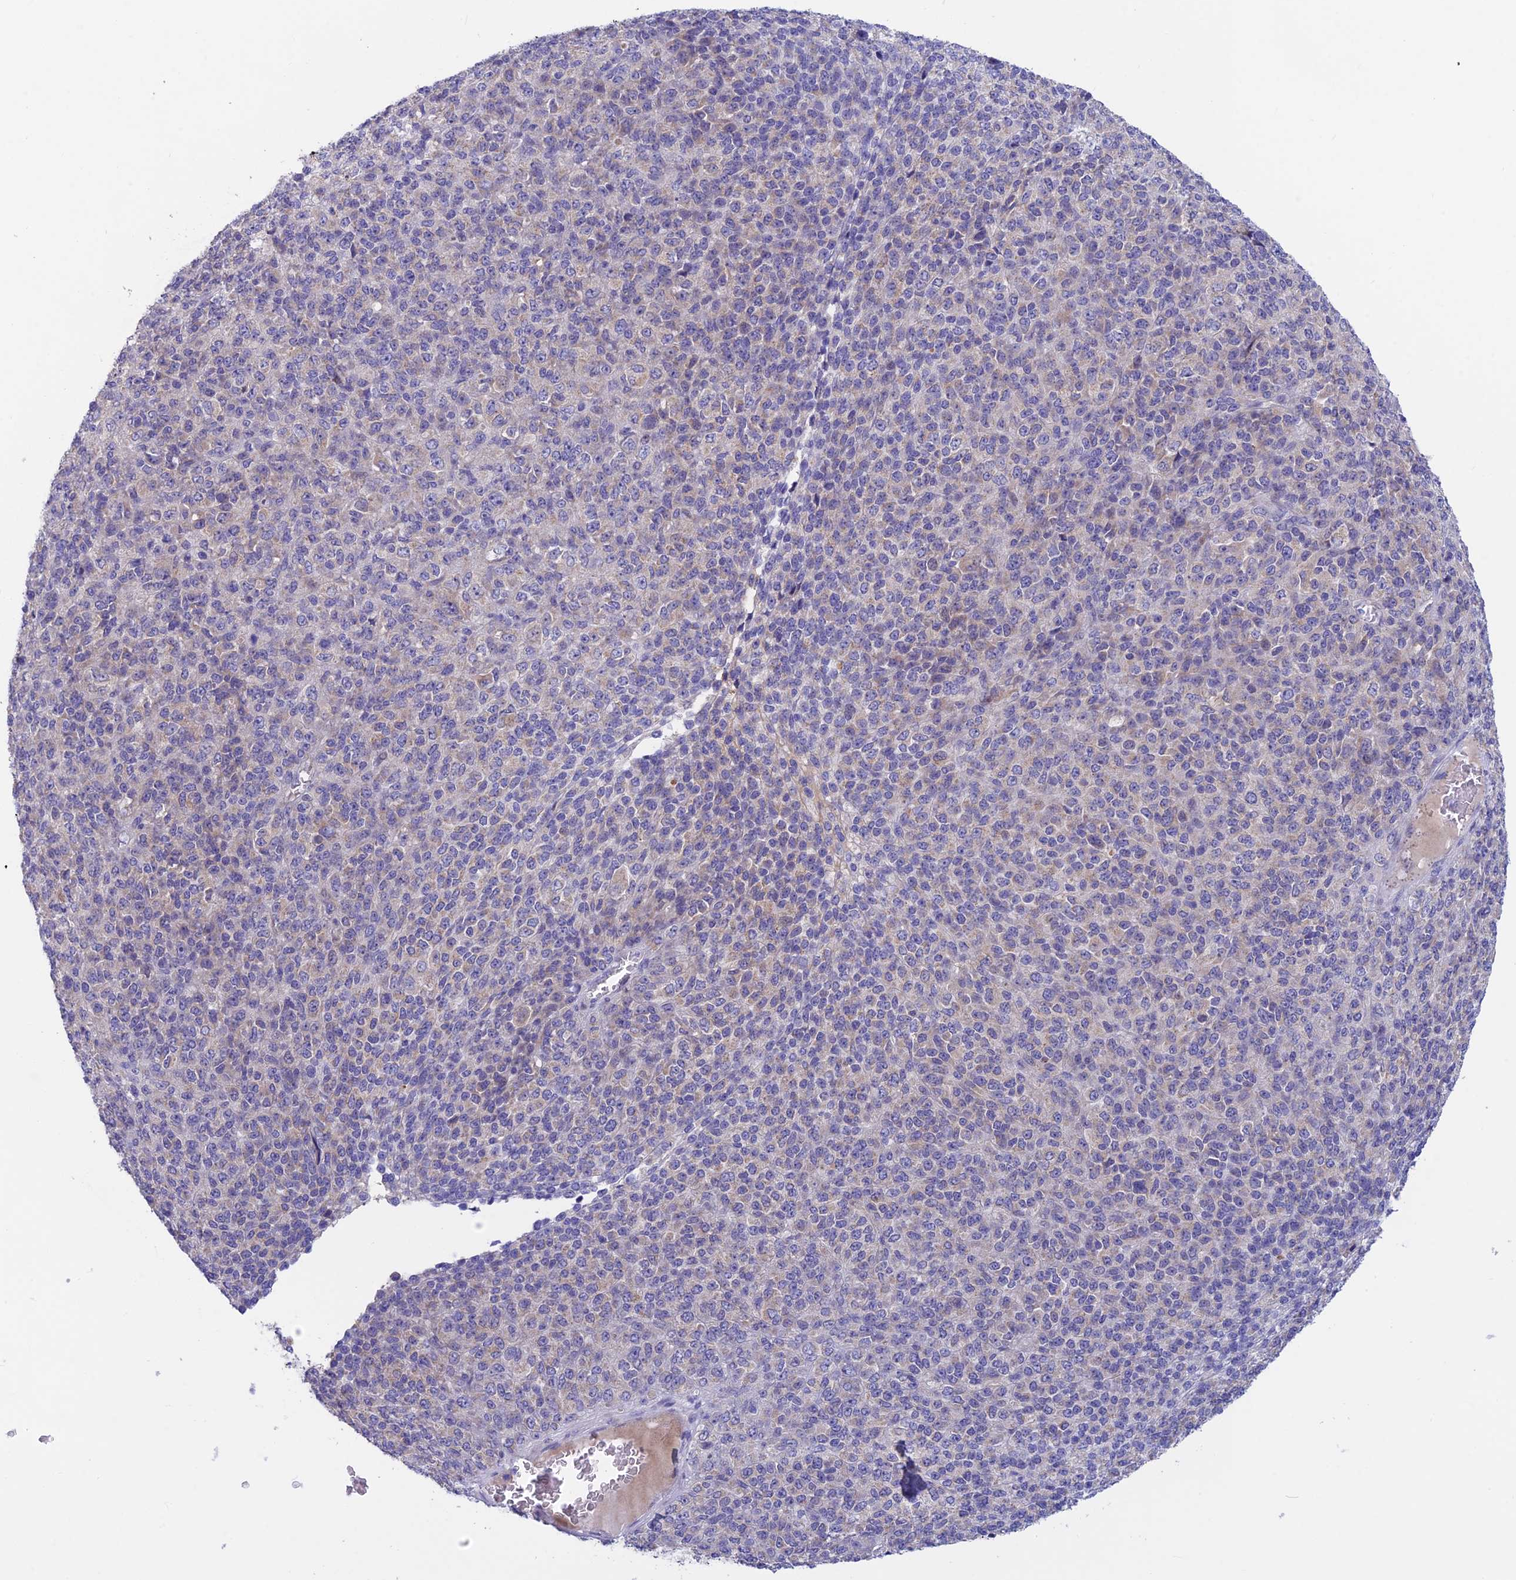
{"staining": {"intensity": "negative", "quantity": "none", "location": "none"}, "tissue": "melanoma", "cell_type": "Tumor cells", "image_type": "cancer", "snomed": [{"axis": "morphology", "description": "Malignant melanoma, Metastatic site"}, {"axis": "topography", "description": "Brain"}], "caption": "Melanoma was stained to show a protein in brown. There is no significant staining in tumor cells. The staining is performed using DAB brown chromogen with nuclei counter-stained in using hematoxylin.", "gene": "XPO7", "patient": {"sex": "female", "age": 56}}